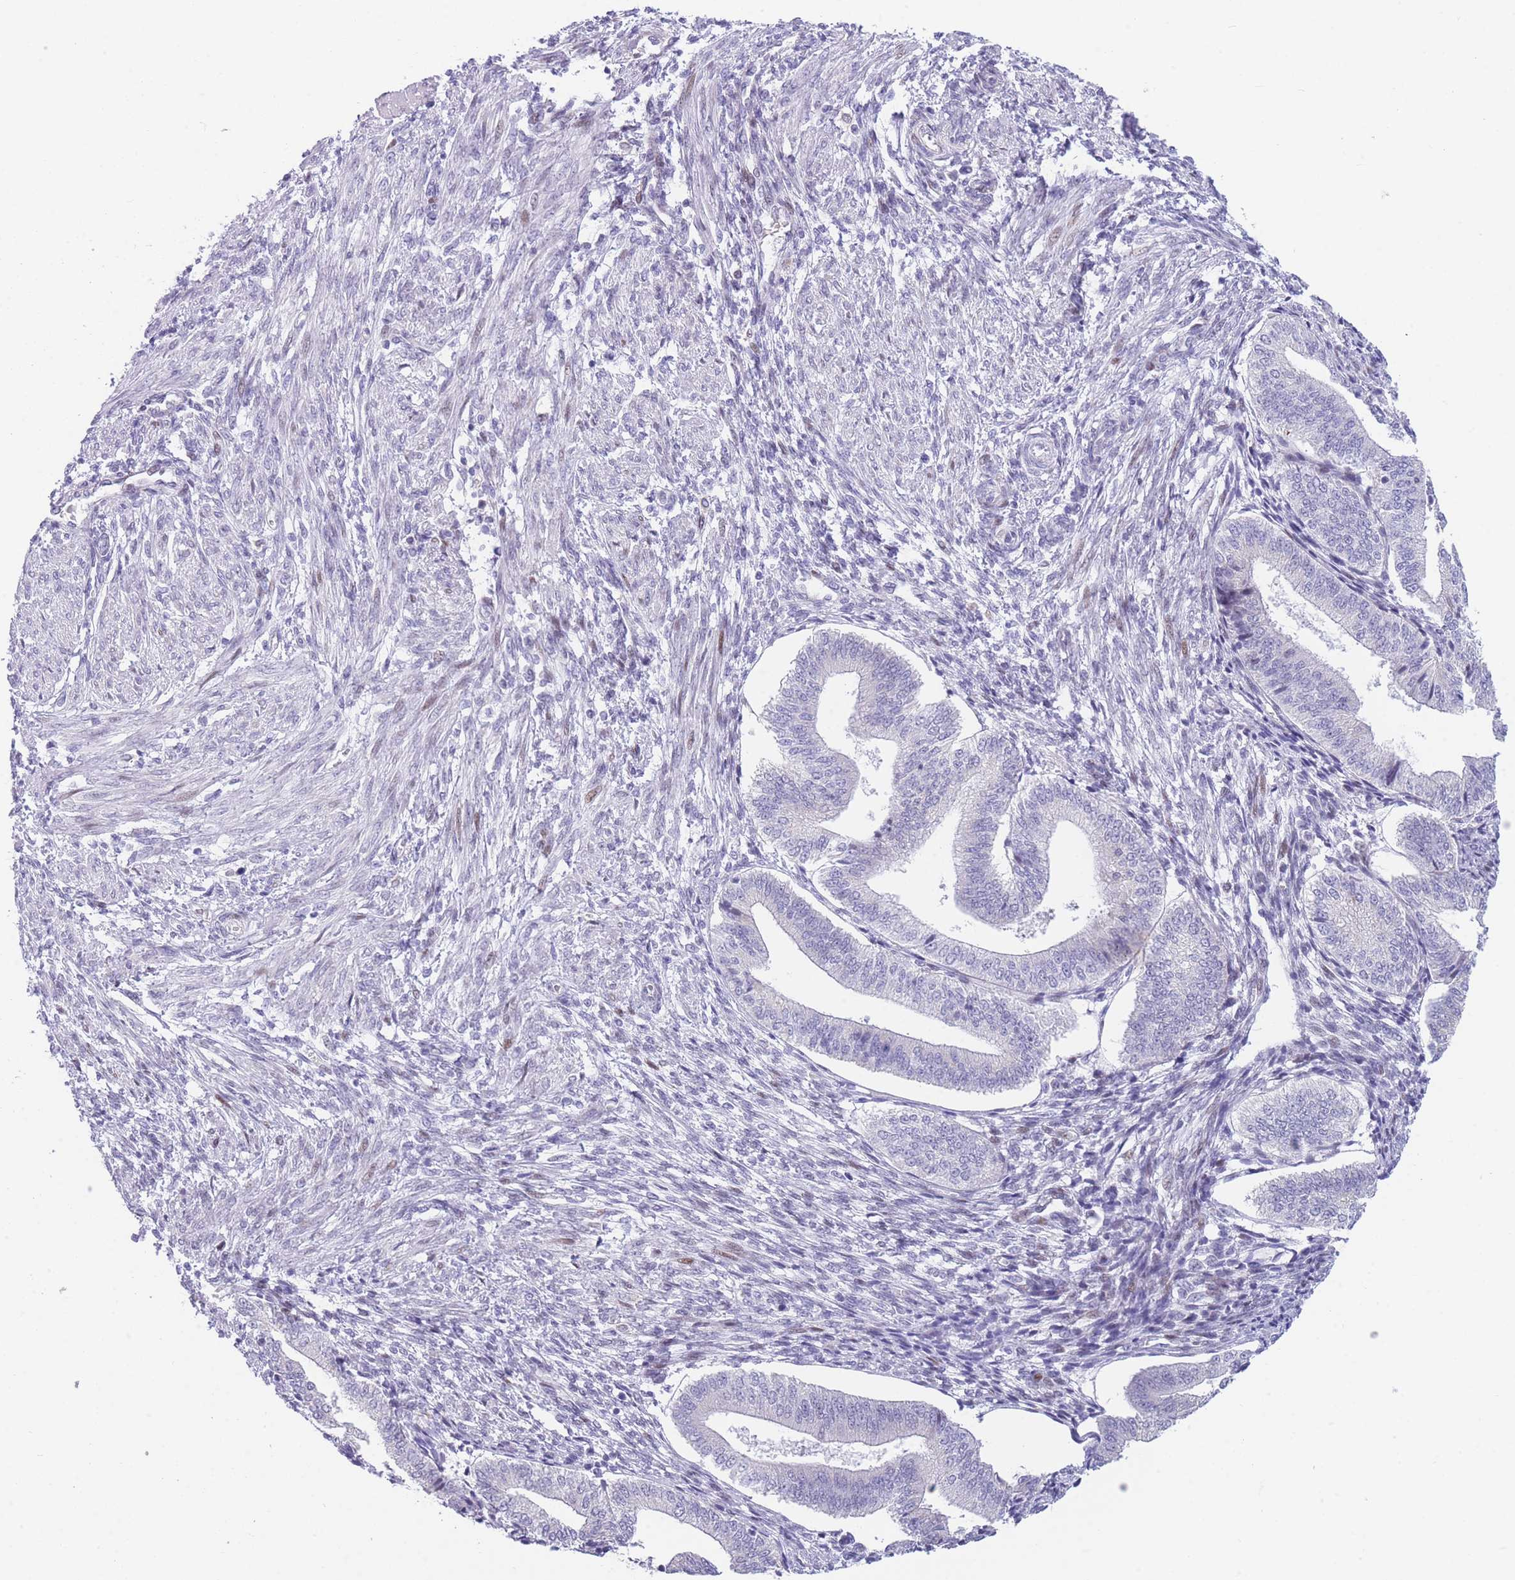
{"staining": {"intensity": "negative", "quantity": "none", "location": "none"}, "tissue": "endometrium", "cell_type": "Cells in endometrial stroma", "image_type": "normal", "snomed": [{"axis": "morphology", "description": "Normal tissue, NOS"}, {"axis": "topography", "description": "Endometrium"}], "caption": "An immunohistochemistry (IHC) micrograph of normal endometrium is shown. There is no staining in cells in endometrial stroma of endometrium. (Immunohistochemistry, brightfield microscopy, high magnification).", "gene": "SHCBP1", "patient": {"sex": "female", "age": 34}}